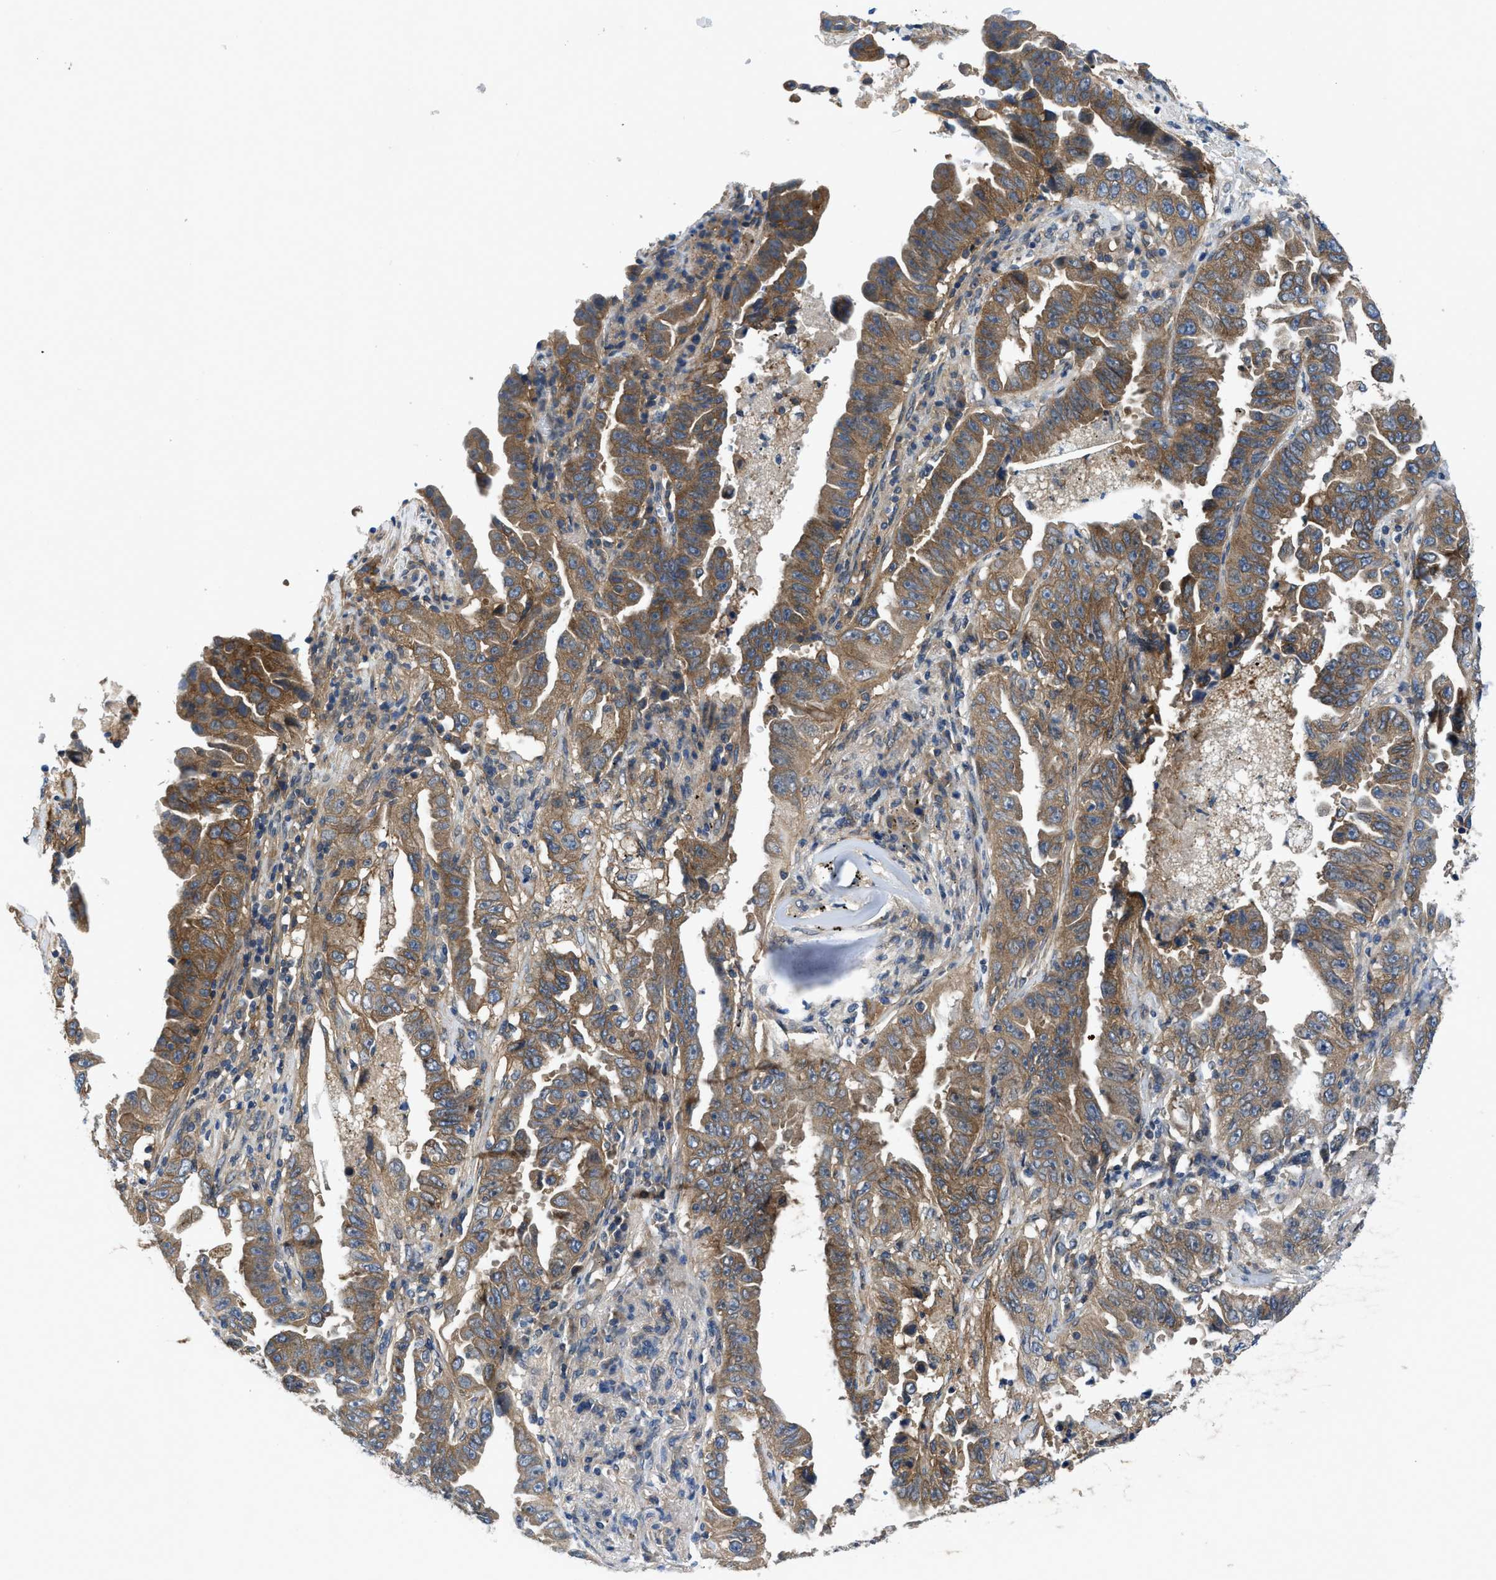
{"staining": {"intensity": "moderate", "quantity": ">75%", "location": "cytoplasmic/membranous"}, "tissue": "lung cancer", "cell_type": "Tumor cells", "image_type": "cancer", "snomed": [{"axis": "morphology", "description": "Adenocarcinoma, NOS"}, {"axis": "topography", "description": "Lung"}], "caption": "Adenocarcinoma (lung) stained for a protein exhibits moderate cytoplasmic/membranous positivity in tumor cells.", "gene": "PANX1", "patient": {"sex": "female", "age": 51}}